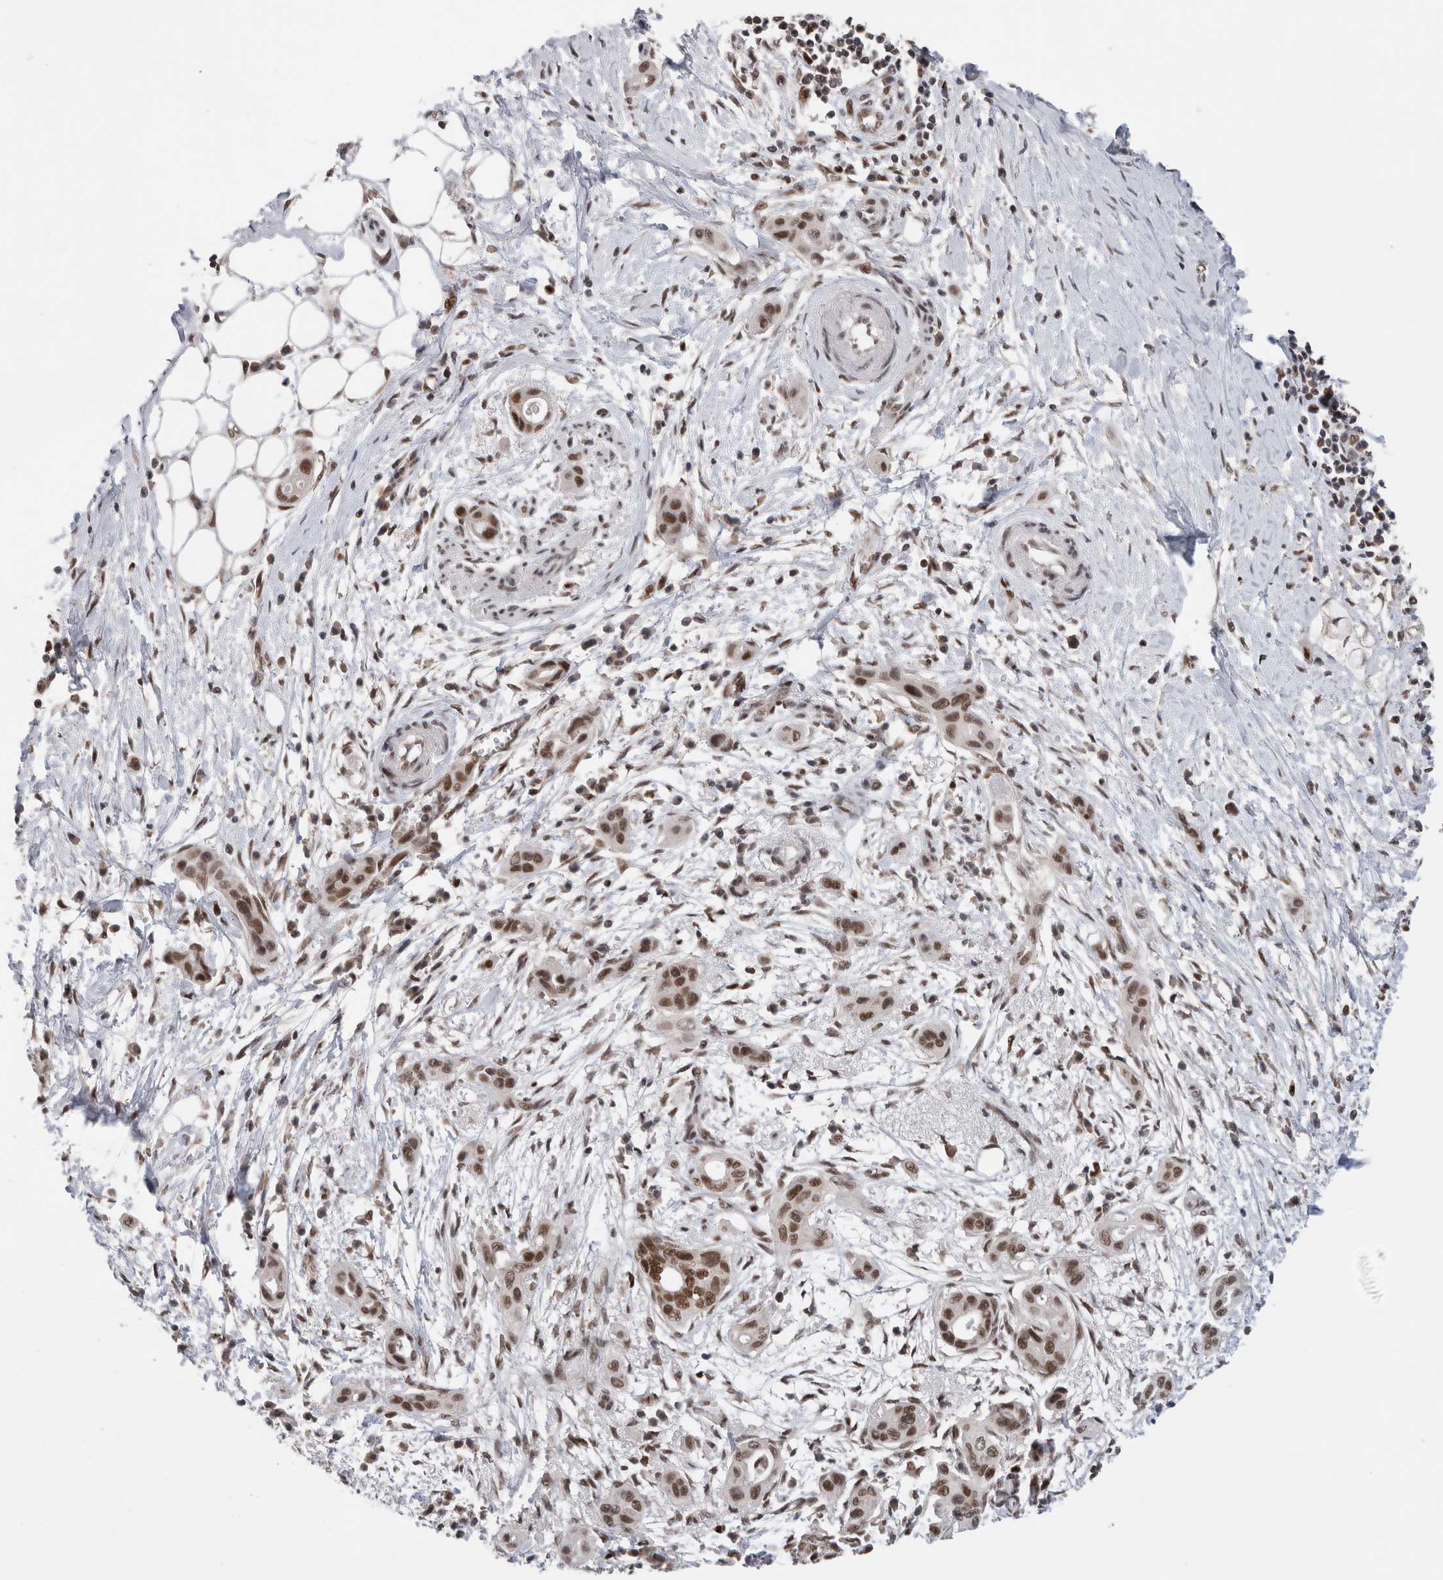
{"staining": {"intensity": "strong", "quantity": ">75%", "location": "nuclear"}, "tissue": "pancreatic cancer", "cell_type": "Tumor cells", "image_type": "cancer", "snomed": [{"axis": "morphology", "description": "Adenocarcinoma, NOS"}, {"axis": "topography", "description": "Pancreas"}], "caption": "High-power microscopy captured an IHC photomicrograph of adenocarcinoma (pancreatic), revealing strong nuclear positivity in about >75% of tumor cells.", "gene": "ZNF521", "patient": {"sex": "male", "age": 59}}